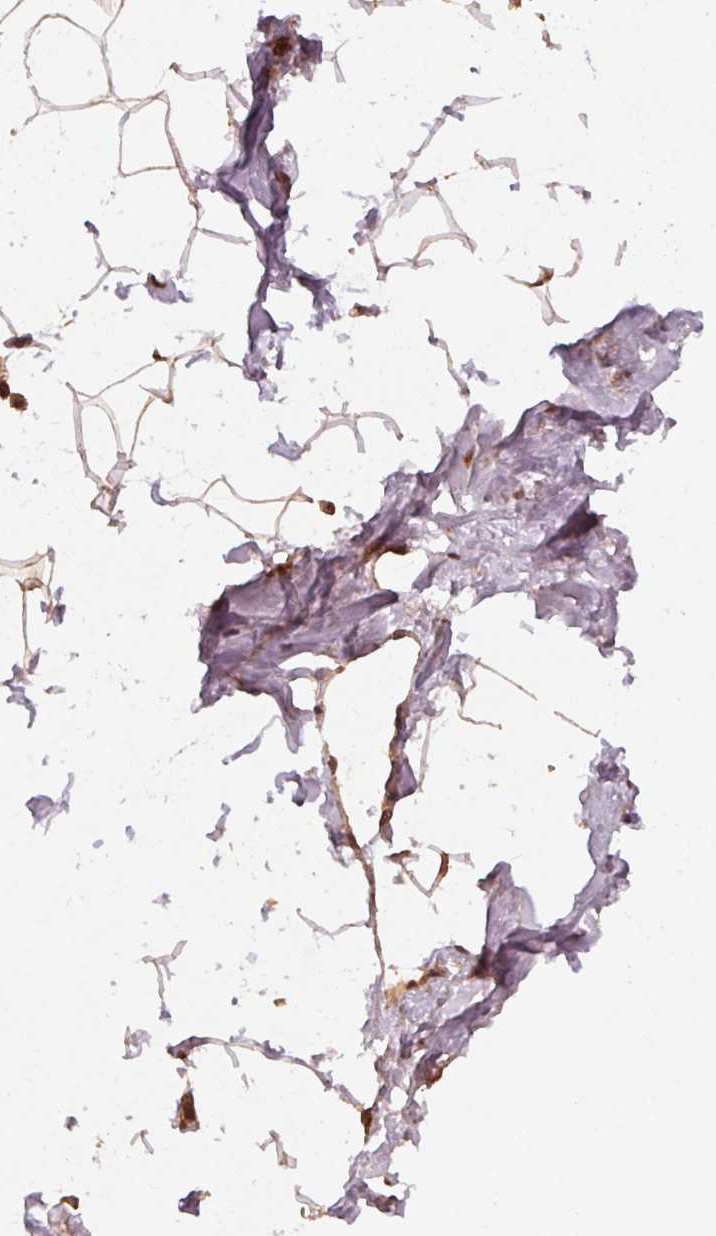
{"staining": {"intensity": "moderate", "quantity": ">75%", "location": "cytoplasmic/membranous"}, "tissue": "breast", "cell_type": "Adipocytes", "image_type": "normal", "snomed": [{"axis": "morphology", "description": "Normal tissue, NOS"}, {"axis": "topography", "description": "Breast"}], "caption": "A micrograph showing moderate cytoplasmic/membranous positivity in about >75% of adipocytes in unremarkable breast, as visualized by brown immunohistochemical staining.", "gene": "WBP2", "patient": {"sex": "female", "age": 32}}